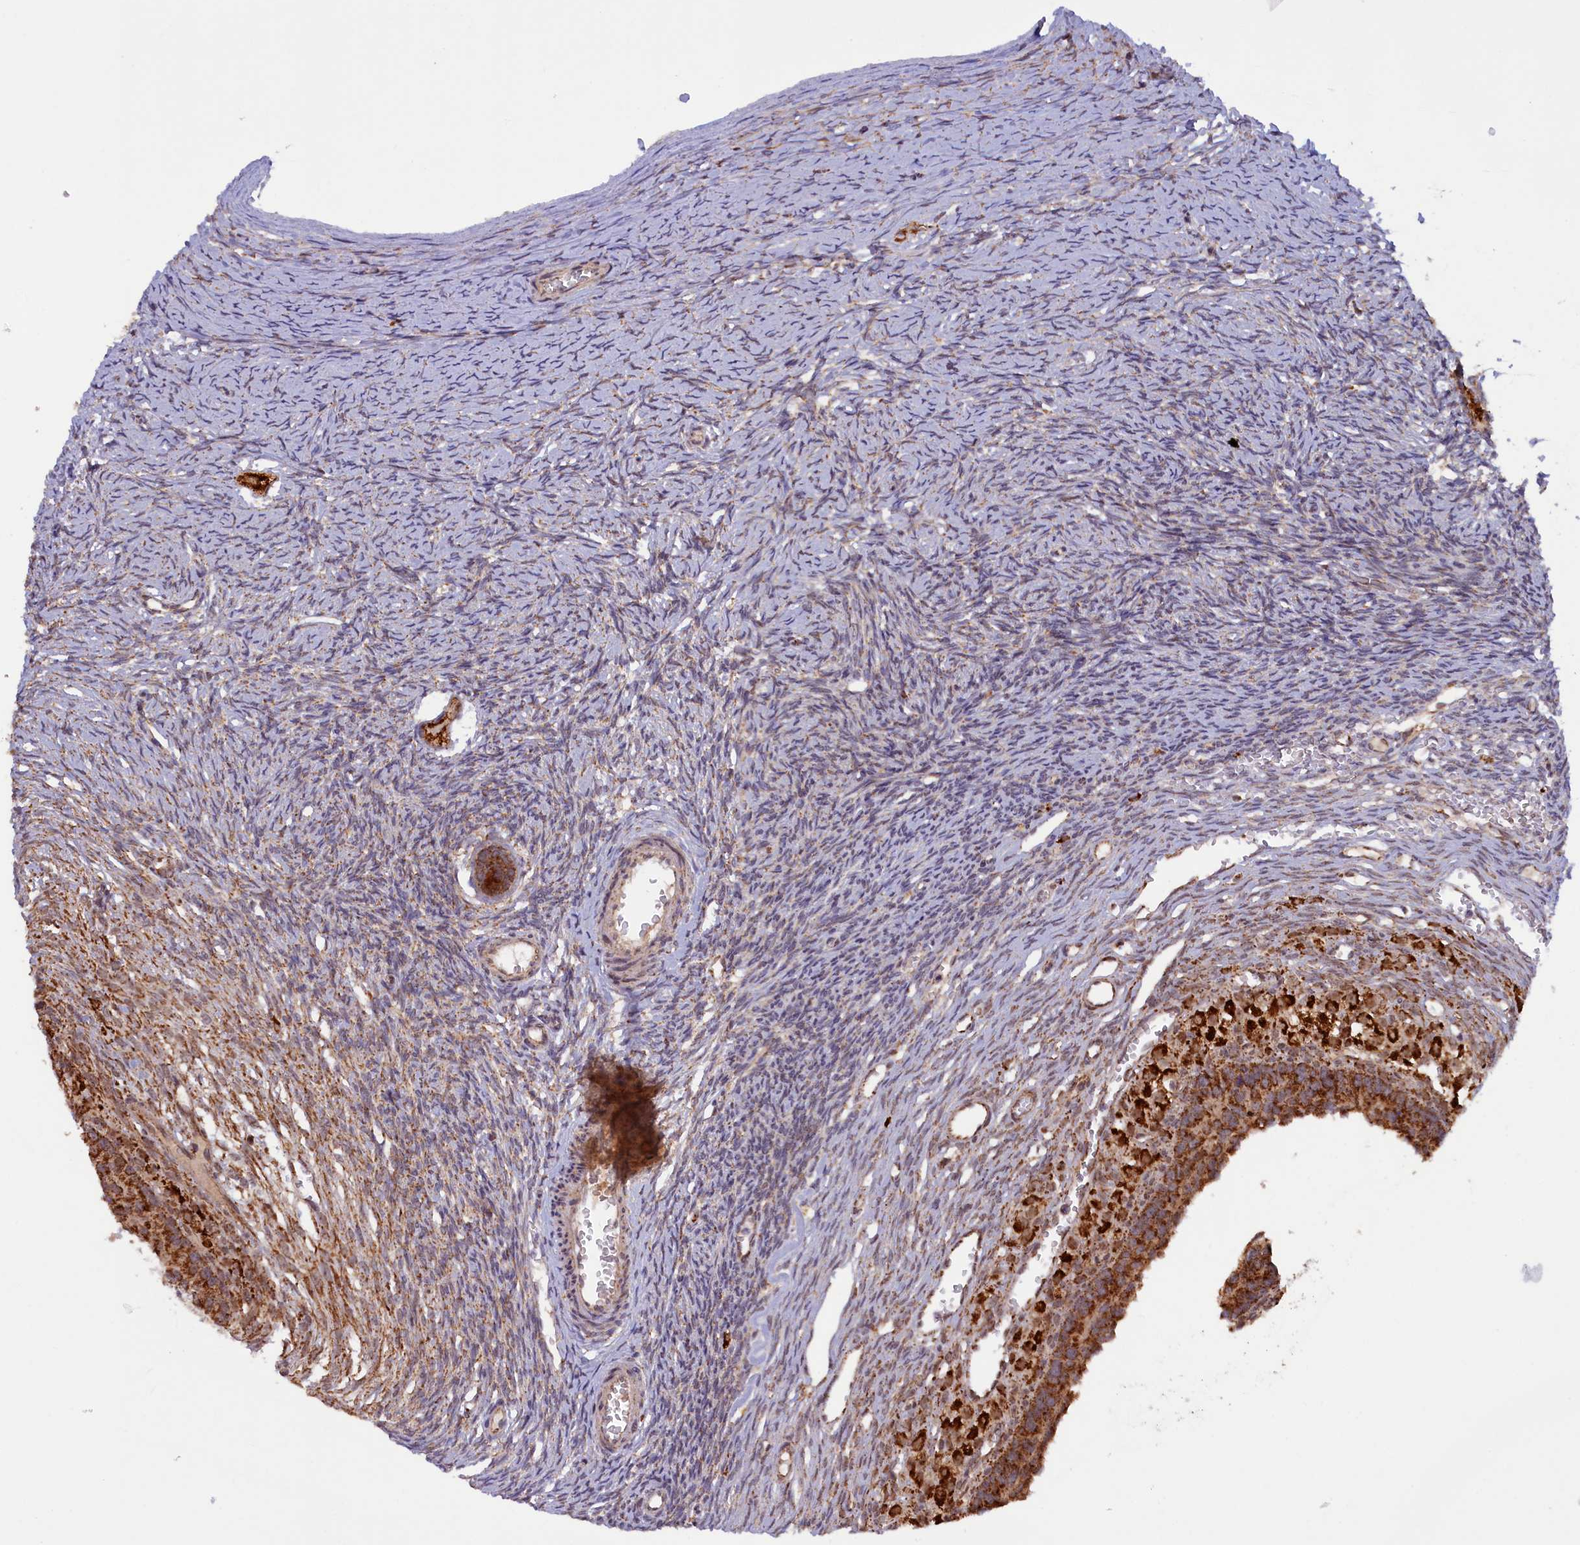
{"staining": {"intensity": "strong", "quantity": ">75%", "location": "cytoplasmic/membranous"}, "tissue": "ovary", "cell_type": "Follicle cells", "image_type": "normal", "snomed": [{"axis": "morphology", "description": "Normal tissue, NOS"}, {"axis": "topography", "description": "Ovary"}], "caption": "Protein expression analysis of benign ovary exhibits strong cytoplasmic/membranous expression in about >75% of follicle cells.", "gene": "DUS3L", "patient": {"sex": "female", "age": 39}}